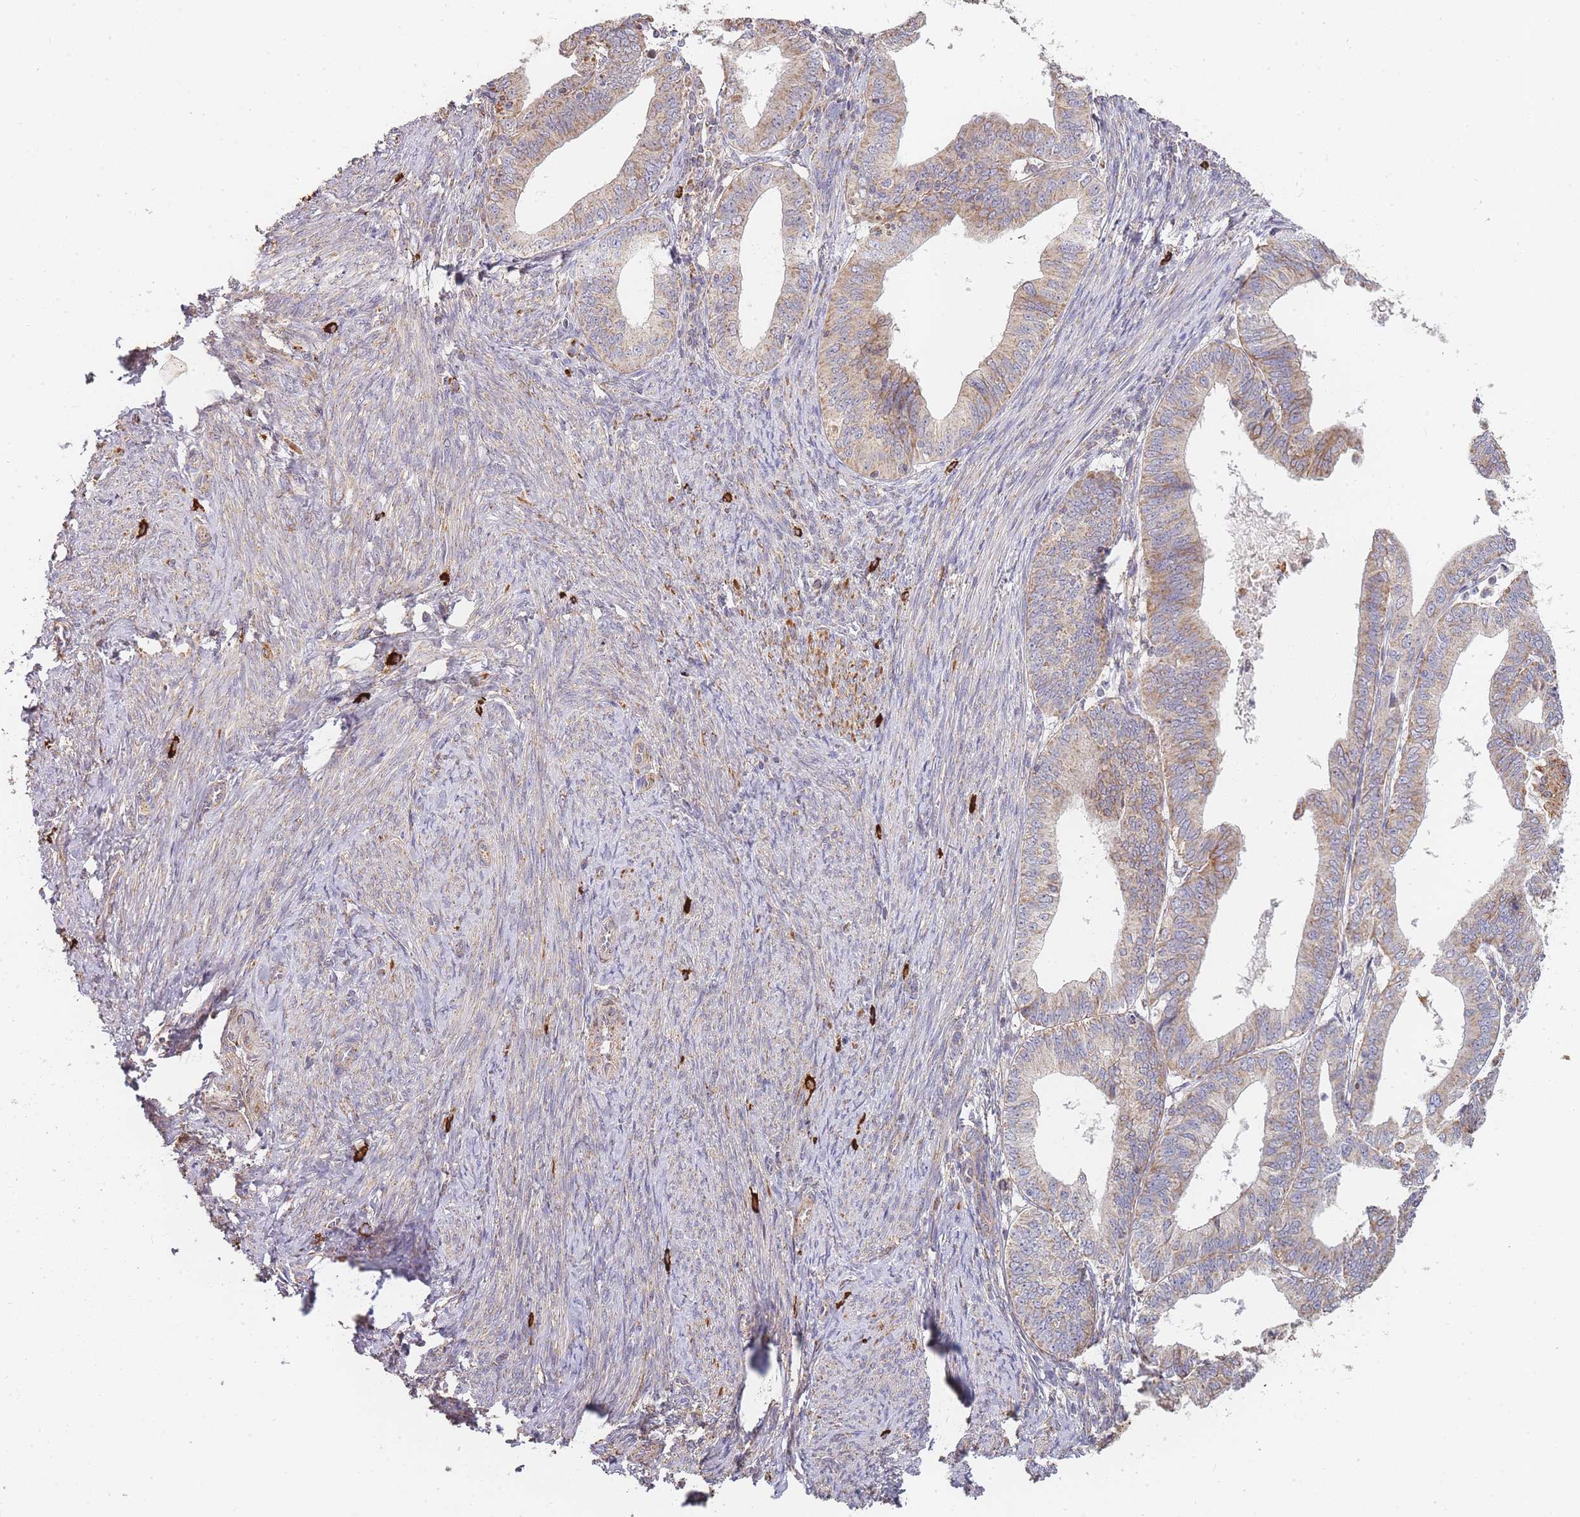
{"staining": {"intensity": "moderate", "quantity": "25%-75%", "location": "cytoplasmic/membranous"}, "tissue": "endometrial cancer", "cell_type": "Tumor cells", "image_type": "cancer", "snomed": [{"axis": "morphology", "description": "Adenocarcinoma, NOS"}, {"axis": "topography", "description": "Endometrium"}], "caption": "Protein staining of endometrial cancer (adenocarcinoma) tissue demonstrates moderate cytoplasmic/membranous positivity in approximately 25%-75% of tumor cells.", "gene": "ADCY9", "patient": {"sex": "female", "age": 56}}